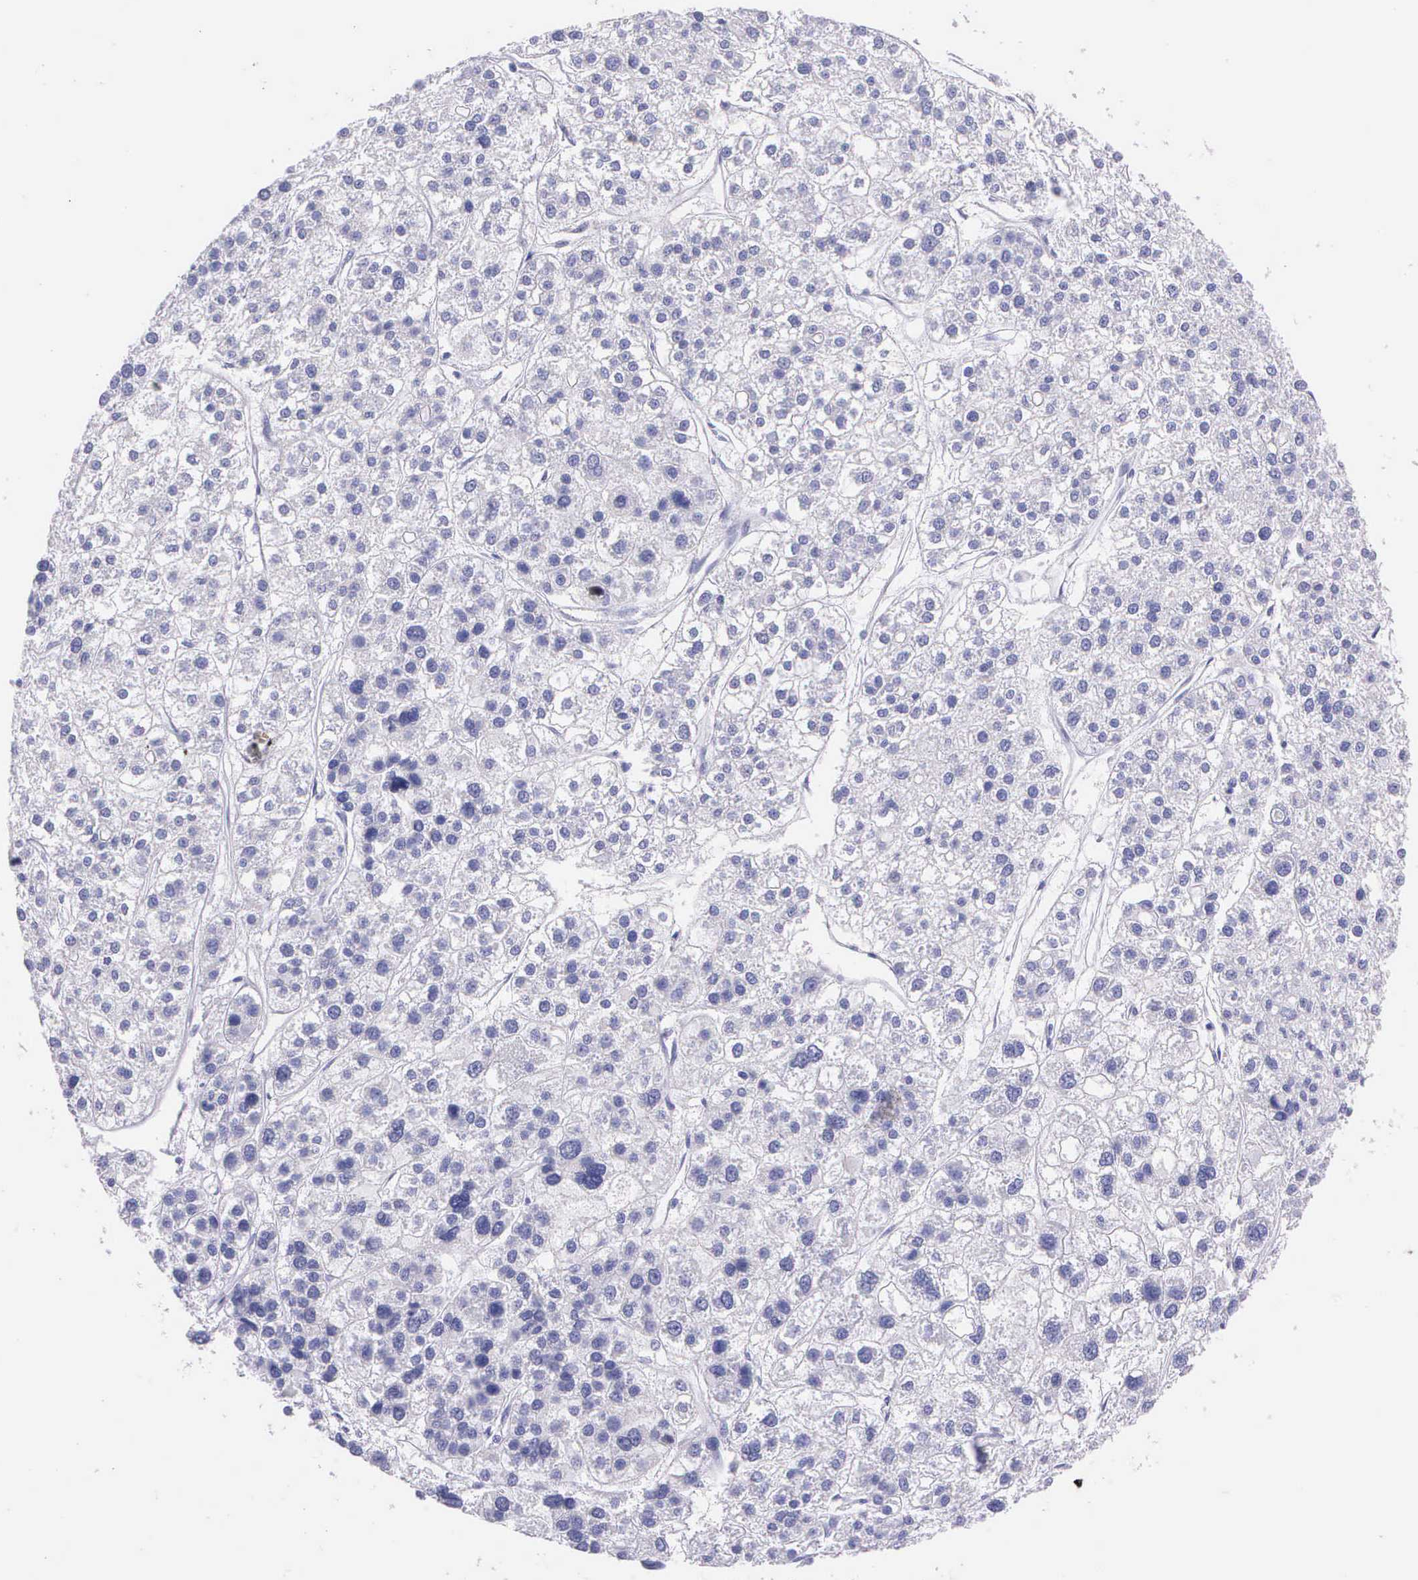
{"staining": {"intensity": "negative", "quantity": "none", "location": "none"}, "tissue": "liver cancer", "cell_type": "Tumor cells", "image_type": "cancer", "snomed": [{"axis": "morphology", "description": "Carcinoma, Hepatocellular, NOS"}, {"axis": "topography", "description": "Liver"}], "caption": "High magnification brightfield microscopy of liver cancer (hepatocellular carcinoma) stained with DAB (3,3'-diaminobenzidine) (brown) and counterstained with hematoxylin (blue): tumor cells show no significant expression. (Immunohistochemistry (ihc), brightfield microscopy, high magnification).", "gene": "CCNB1", "patient": {"sex": "female", "age": 85}}